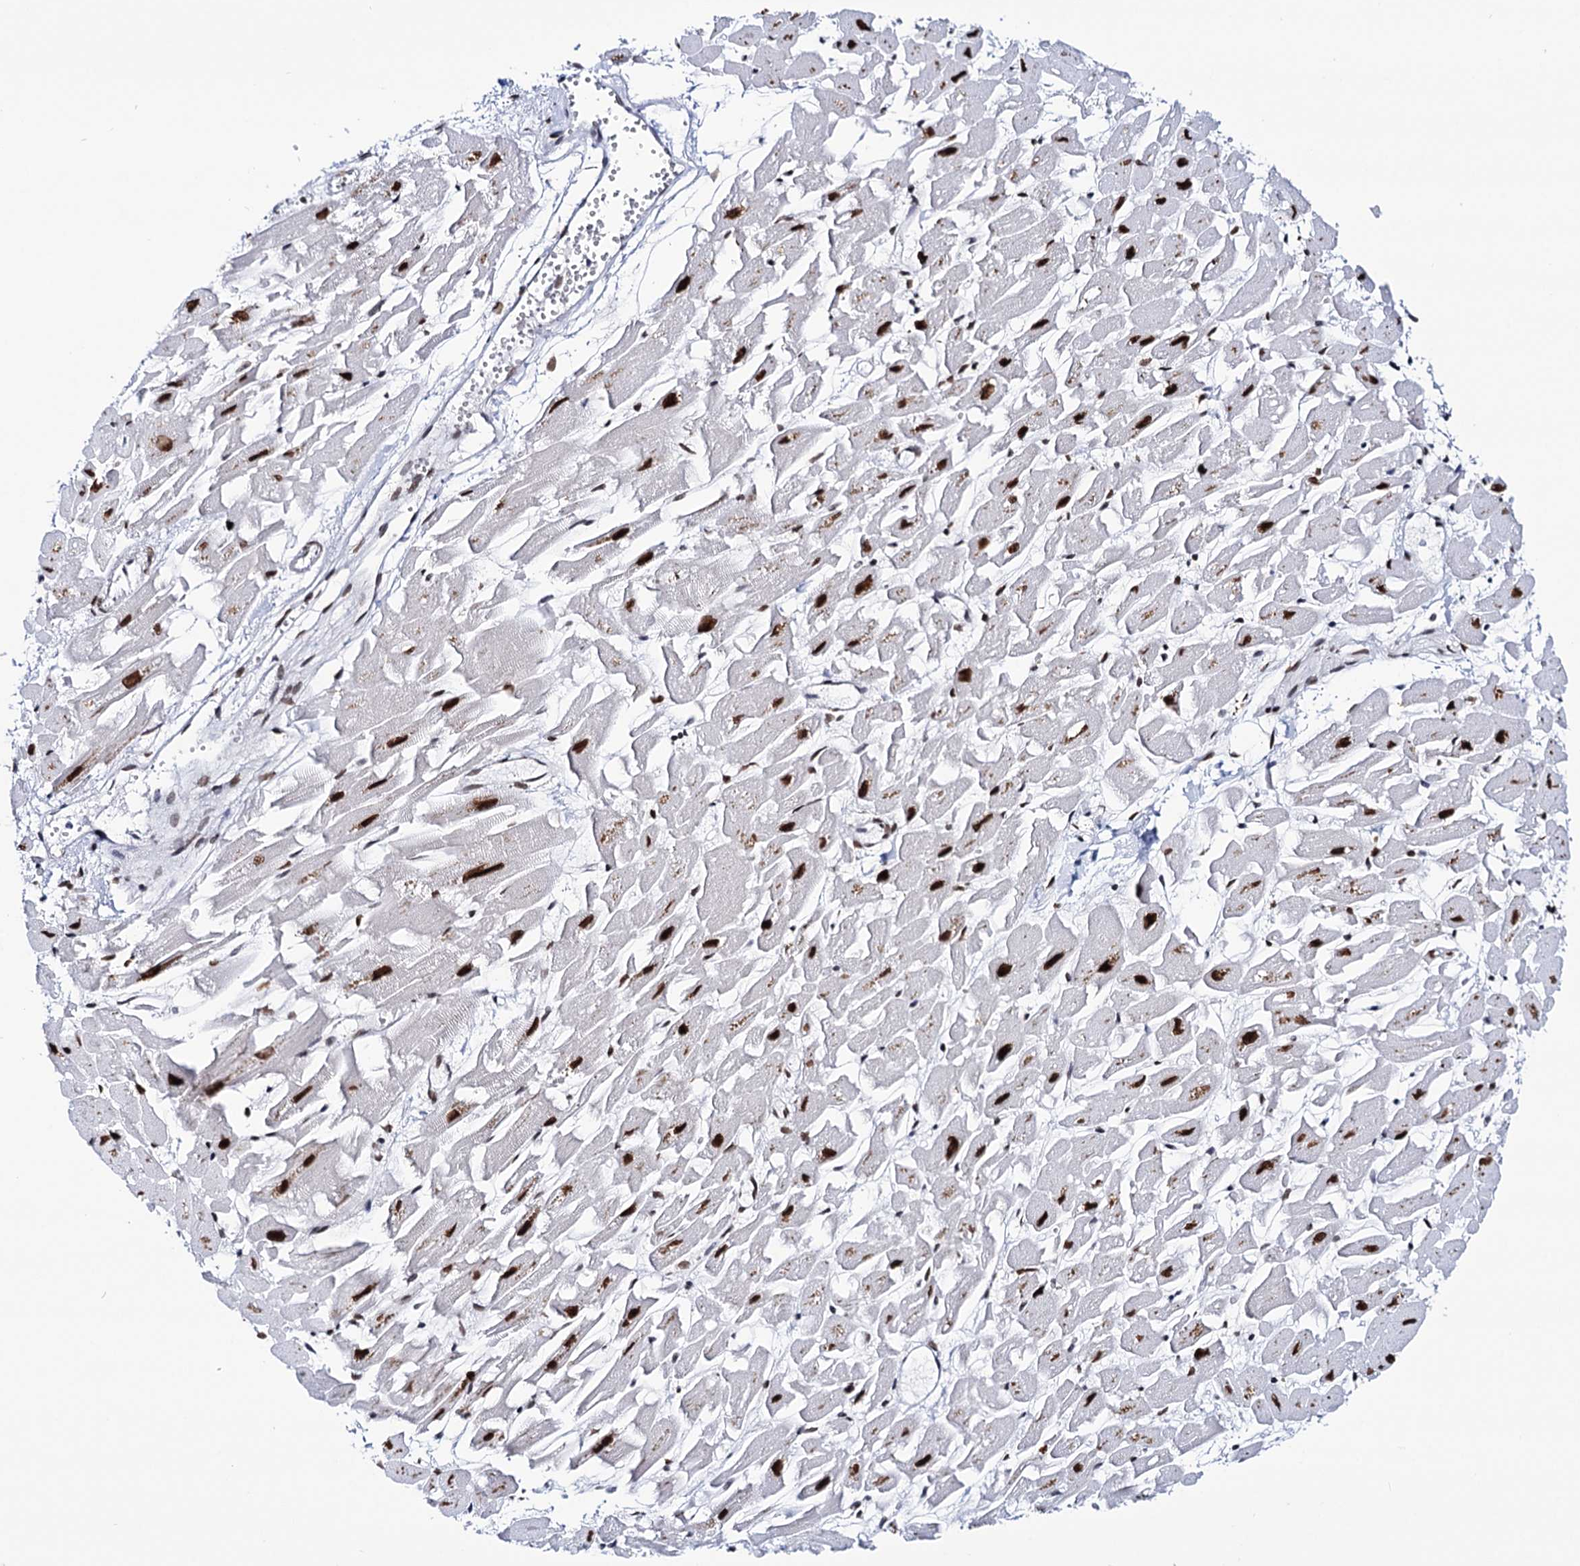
{"staining": {"intensity": "strong", "quantity": ">75%", "location": "nuclear"}, "tissue": "heart muscle", "cell_type": "Cardiomyocytes", "image_type": "normal", "snomed": [{"axis": "morphology", "description": "Normal tissue, NOS"}, {"axis": "topography", "description": "Heart"}], "caption": "Protein expression by immunohistochemistry demonstrates strong nuclear staining in about >75% of cardiomyocytes in normal heart muscle.", "gene": "MATR3", "patient": {"sex": "female", "age": 64}}